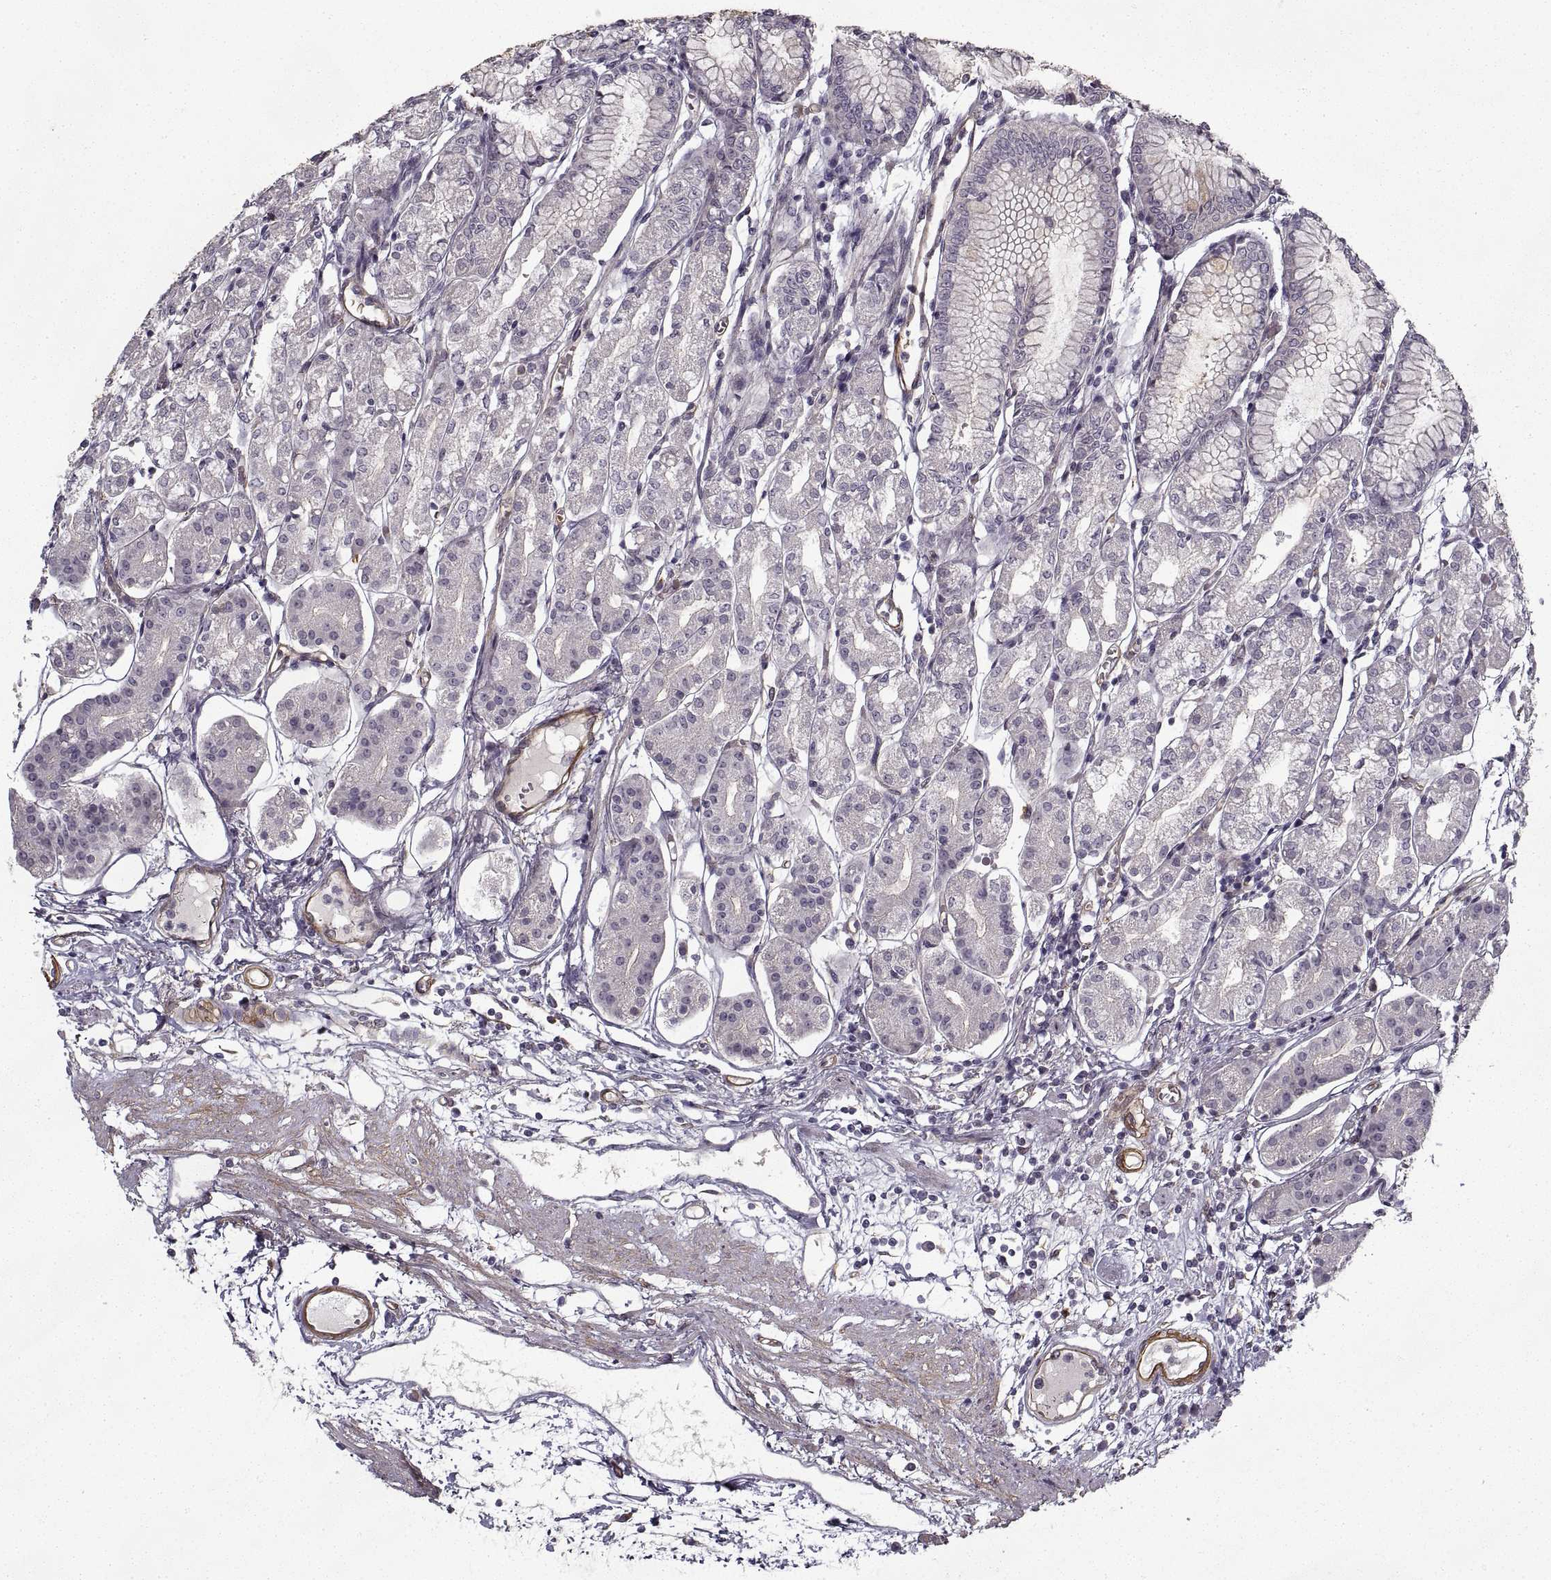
{"staining": {"intensity": "negative", "quantity": "none", "location": "none"}, "tissue": "stomach", "cell_type": "Glandular cells", "image_type": "normal", "snomed": [{"axis": "morphology", "description": "Normal tissue, NOS"}, {"axis": "topography", "description": "Skeletal muscle"}, {"axis": "topography", "description": "Stomach"}], "caption": "IHC histopathology image of unremarkable stomach: stomach stained with DAB (3,3'-diaminobenzidine) reveals no significant protein staining in glandular cells.", "gene": "LAMB2", "patient": {"sex": "female", "age": 57}}